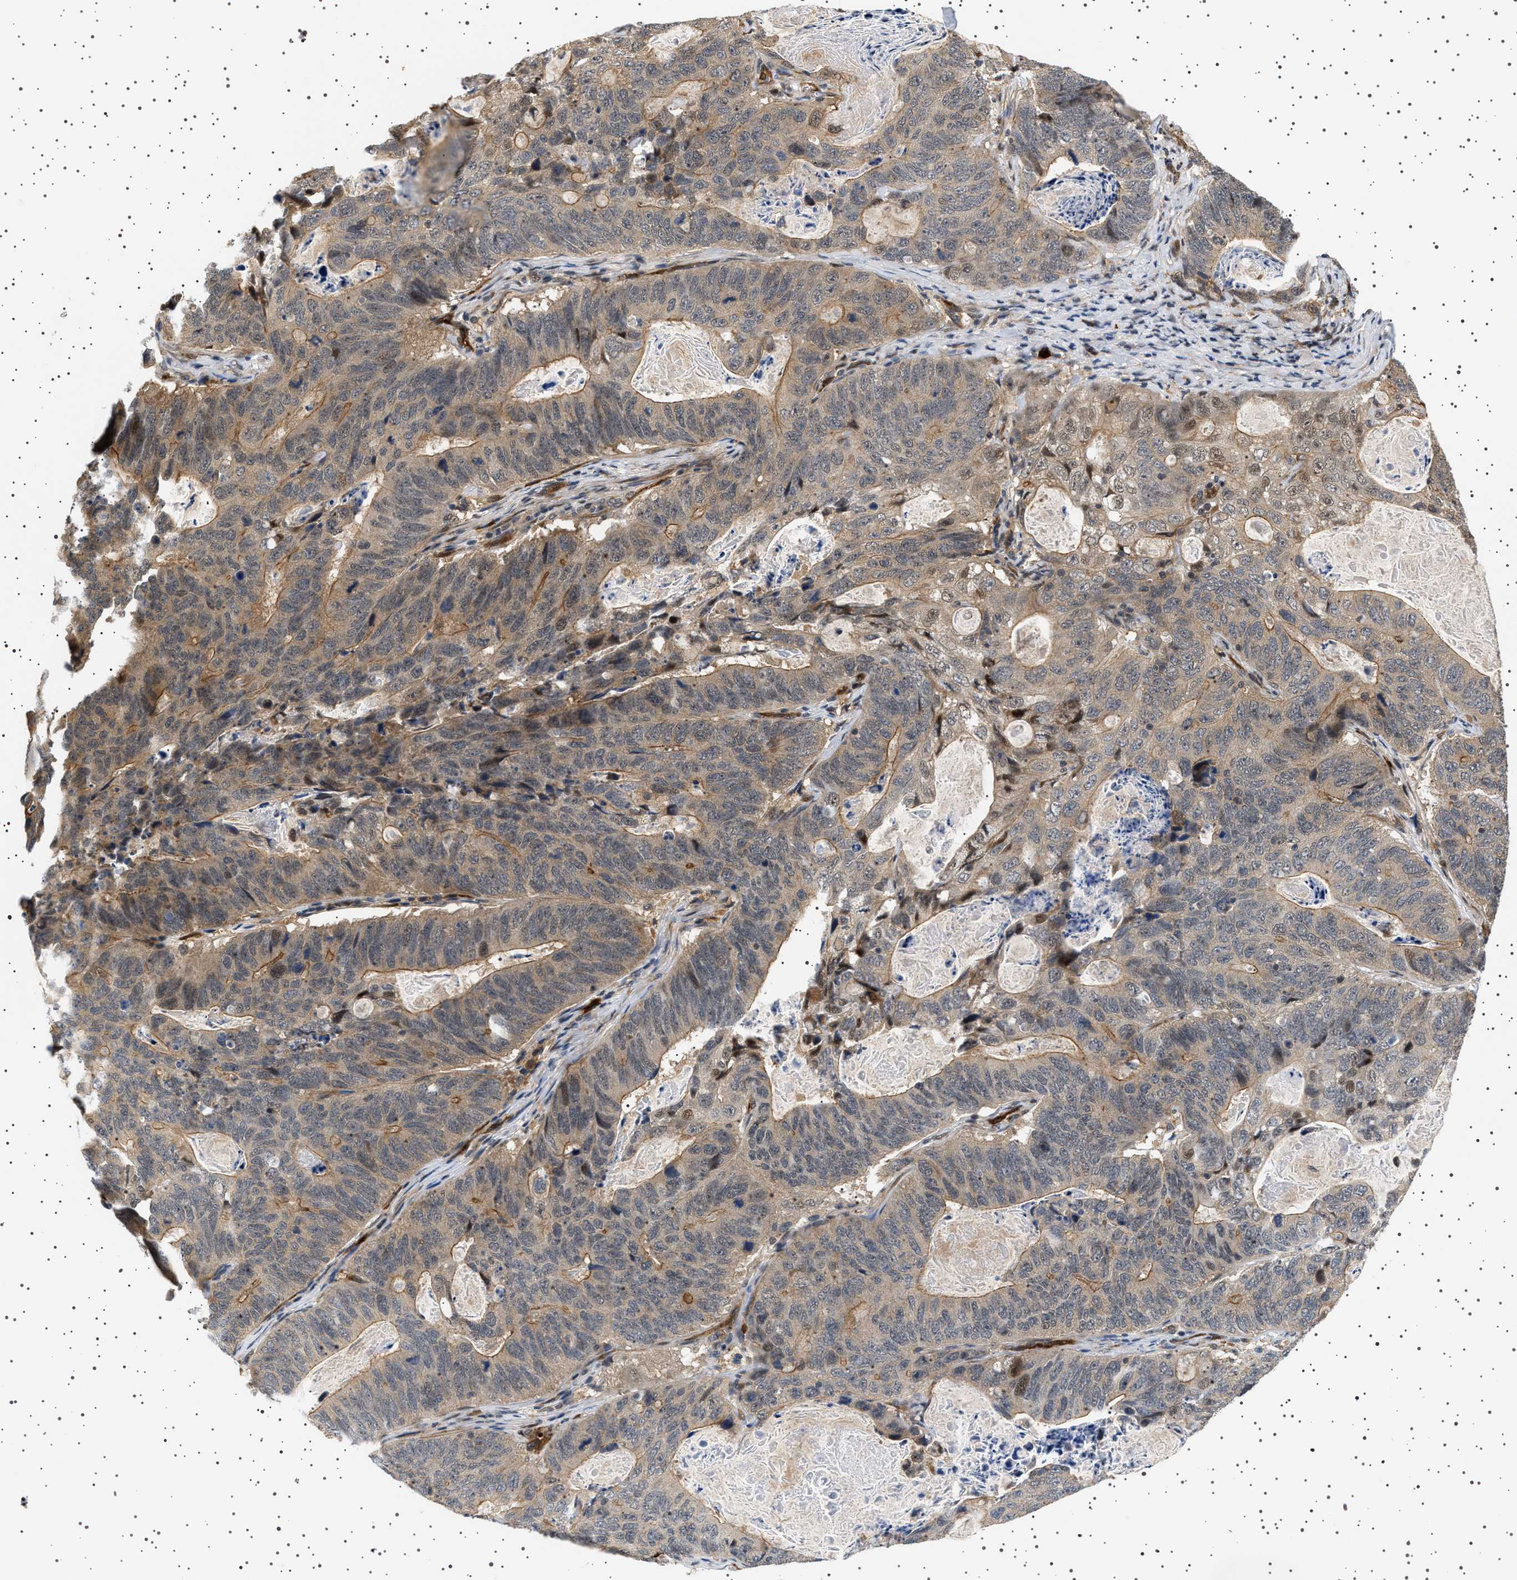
{"staining": {"intensity": "weak", "quantity": ">75%", "location": "cytoplasmic/membranous"}, "tissue": "stomach cancer", "cell_type": "Tumor cells", "image_type": "cancer", "snomed": [{"axis": "morphology", "description": "Normal tissue, NOS"}, {"axis": "morphology", "description": "Adenocarcinoma, NOS"}, {"axis": "topography", "description": "Stomach"}], "caption": "Weak cytoplasmic/membranous positivity for a protein is identified in approximately >75% of tumor cells of adenocarcinoma (stomach) using immunohistochemistry (IHC).", "gene": "BAG3", "patient": {"sex": "female", "age": 89}}